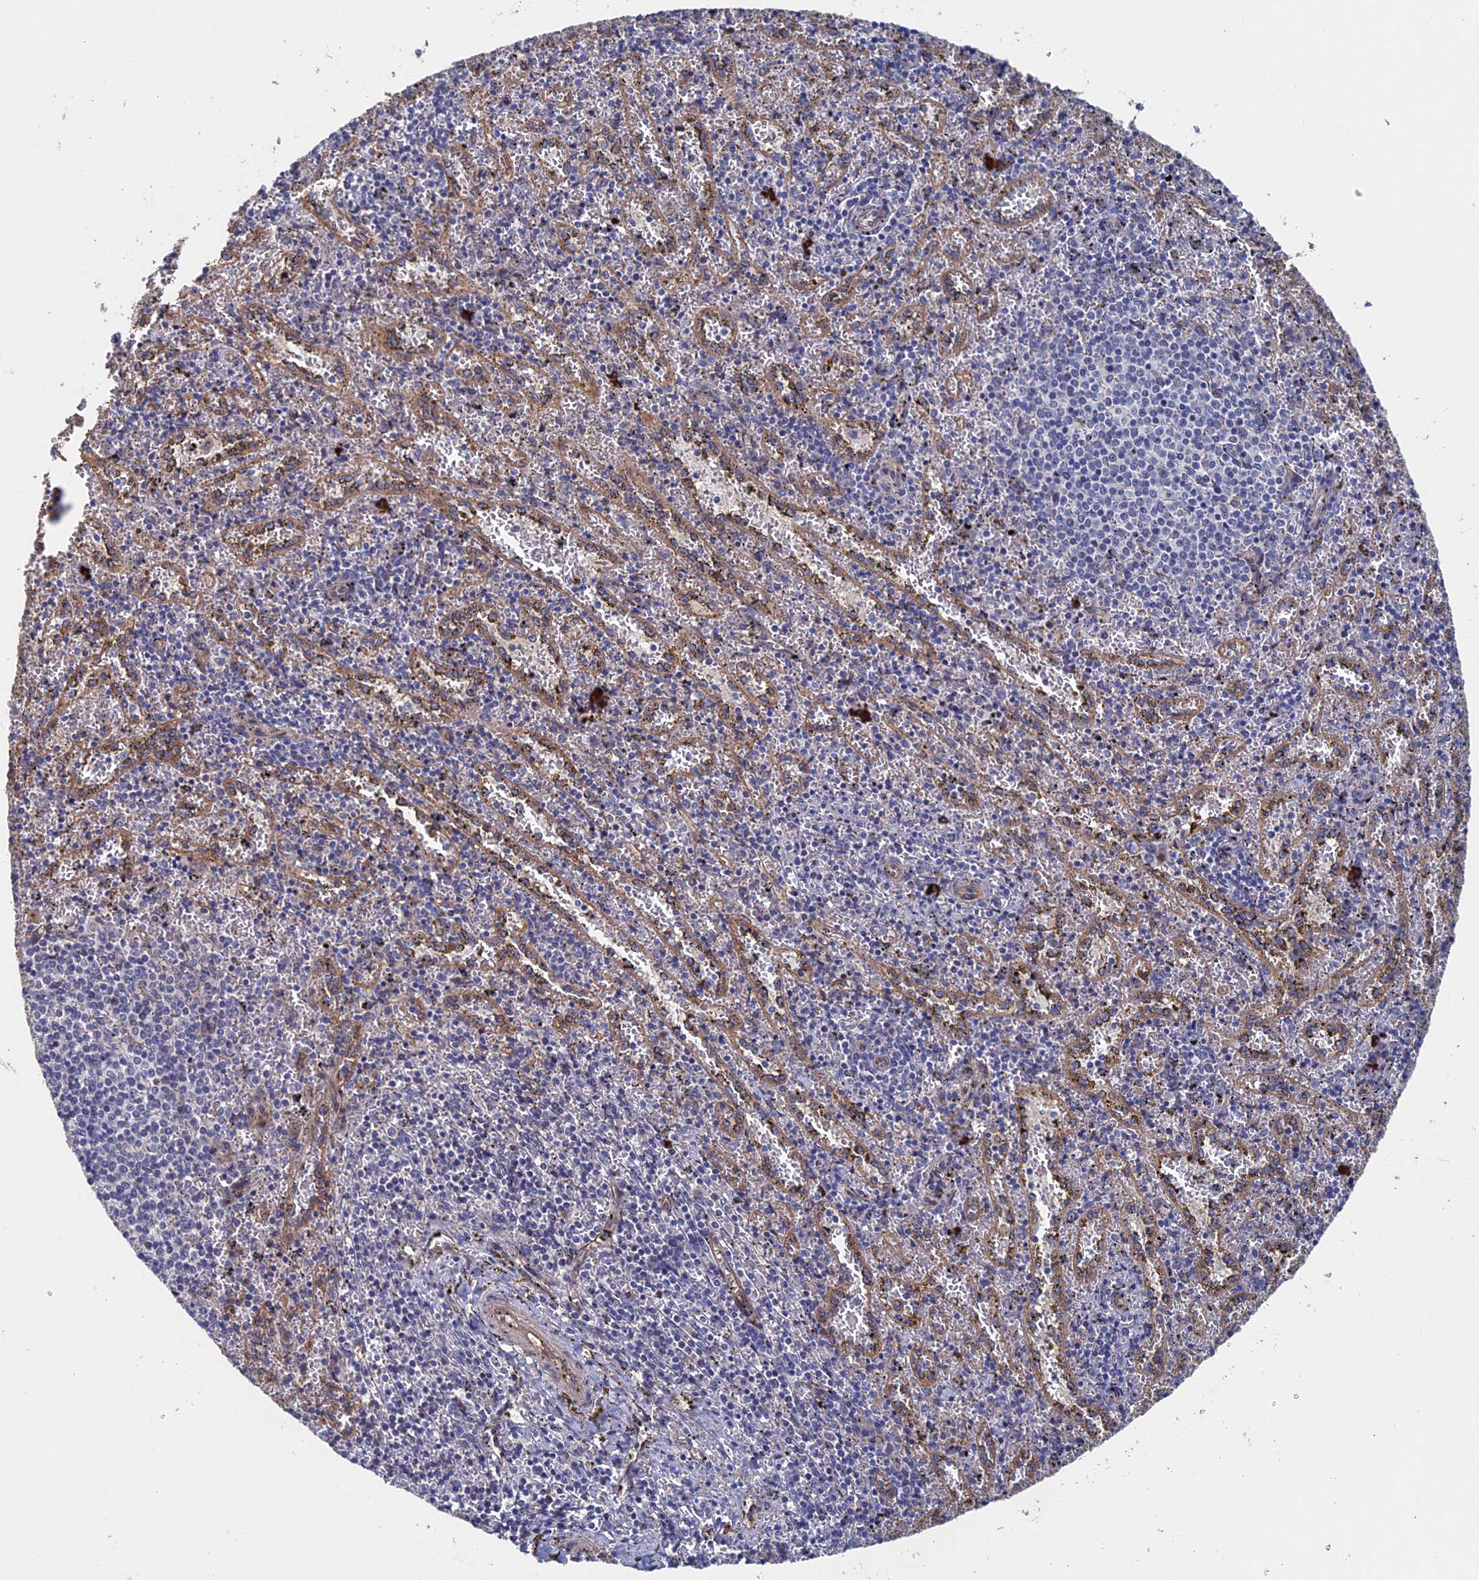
{"staining": {"intensity": "strong", "quantity": "<25%", "location": "cytoplasmic/membranous"}, "tissue": "spleen", "cell_type": "Cells in red pulp", "image_type": "normal", "snomed": [{"axis": "morphology", "description": "Normal tissue, NOS"}, {"axis": "topography", "description": "Spleen"}], "caption": "The histopathology image reveals immunohistochemical staining of normal spleen. There is strong cytoplasmic/membranous staining is seen in approximately <25% of cells in red pulp.", "gene": "RPUSD1", "patient": {"sex": "male", "age": 11}}